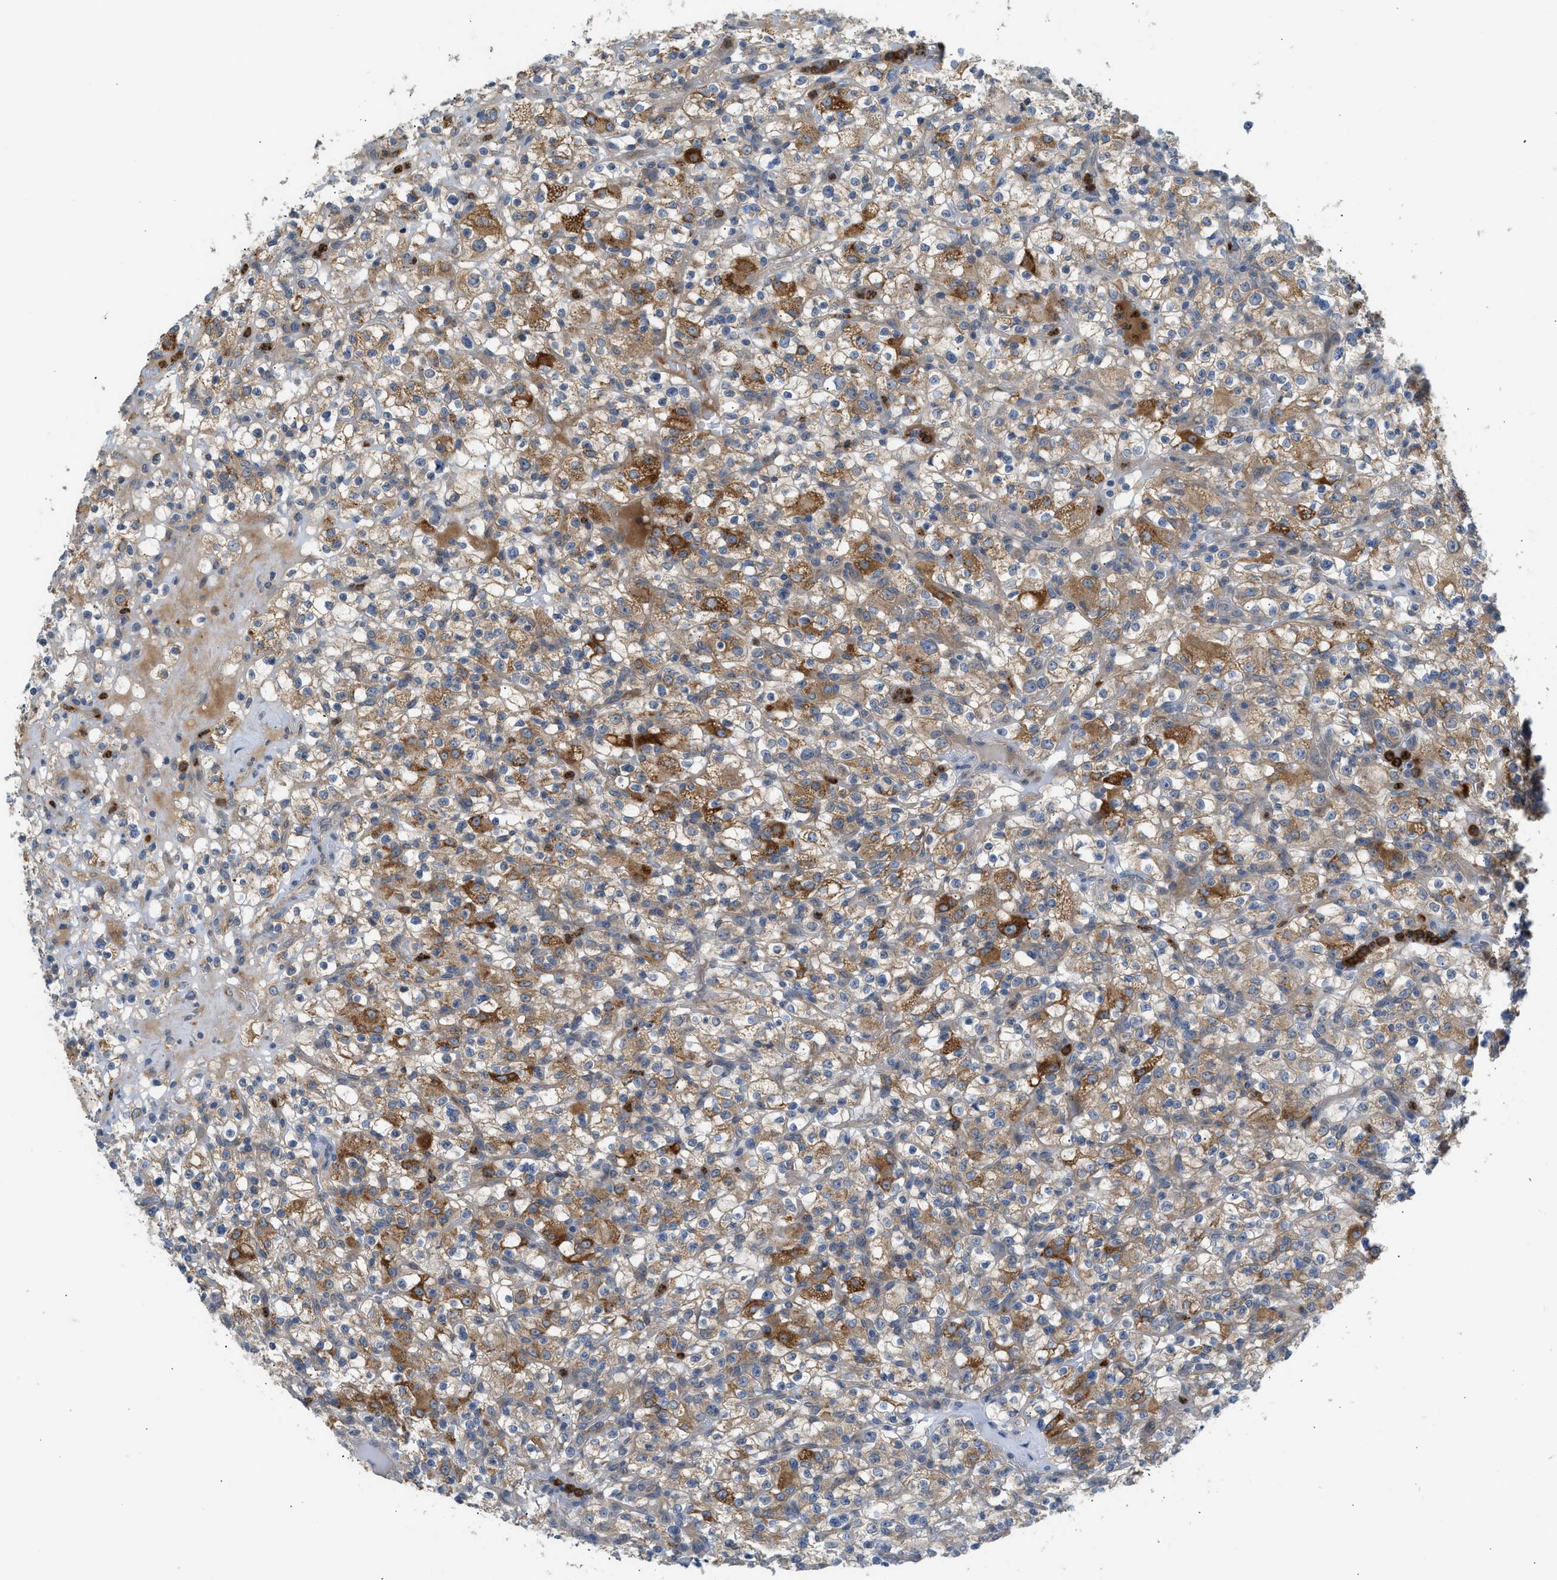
{"staining": {"intensity": "moderate", "quantity": ">75%", "location": "cytoplasmic/membranous"}, "tissue": "renal cancer", "cell_type": "Tumor cells", "image_type": "cancer", "snomed": [{"axis": "morphology", "description": "Normal tissue, NOS"}, {"axis": "morphology", "description": "Adenocarcinoma, NOS"}, {"axis": "topography", "description": "Kidney"}], "caption": "Approximately >75% of tumor cells in renal cancer reveal moderate cytoplasmic/membranous protein expression as visualized by brown immunohistochemical staining.", "gene": "RHBDF2", "patient": {"sex": "female", "age": 72}}